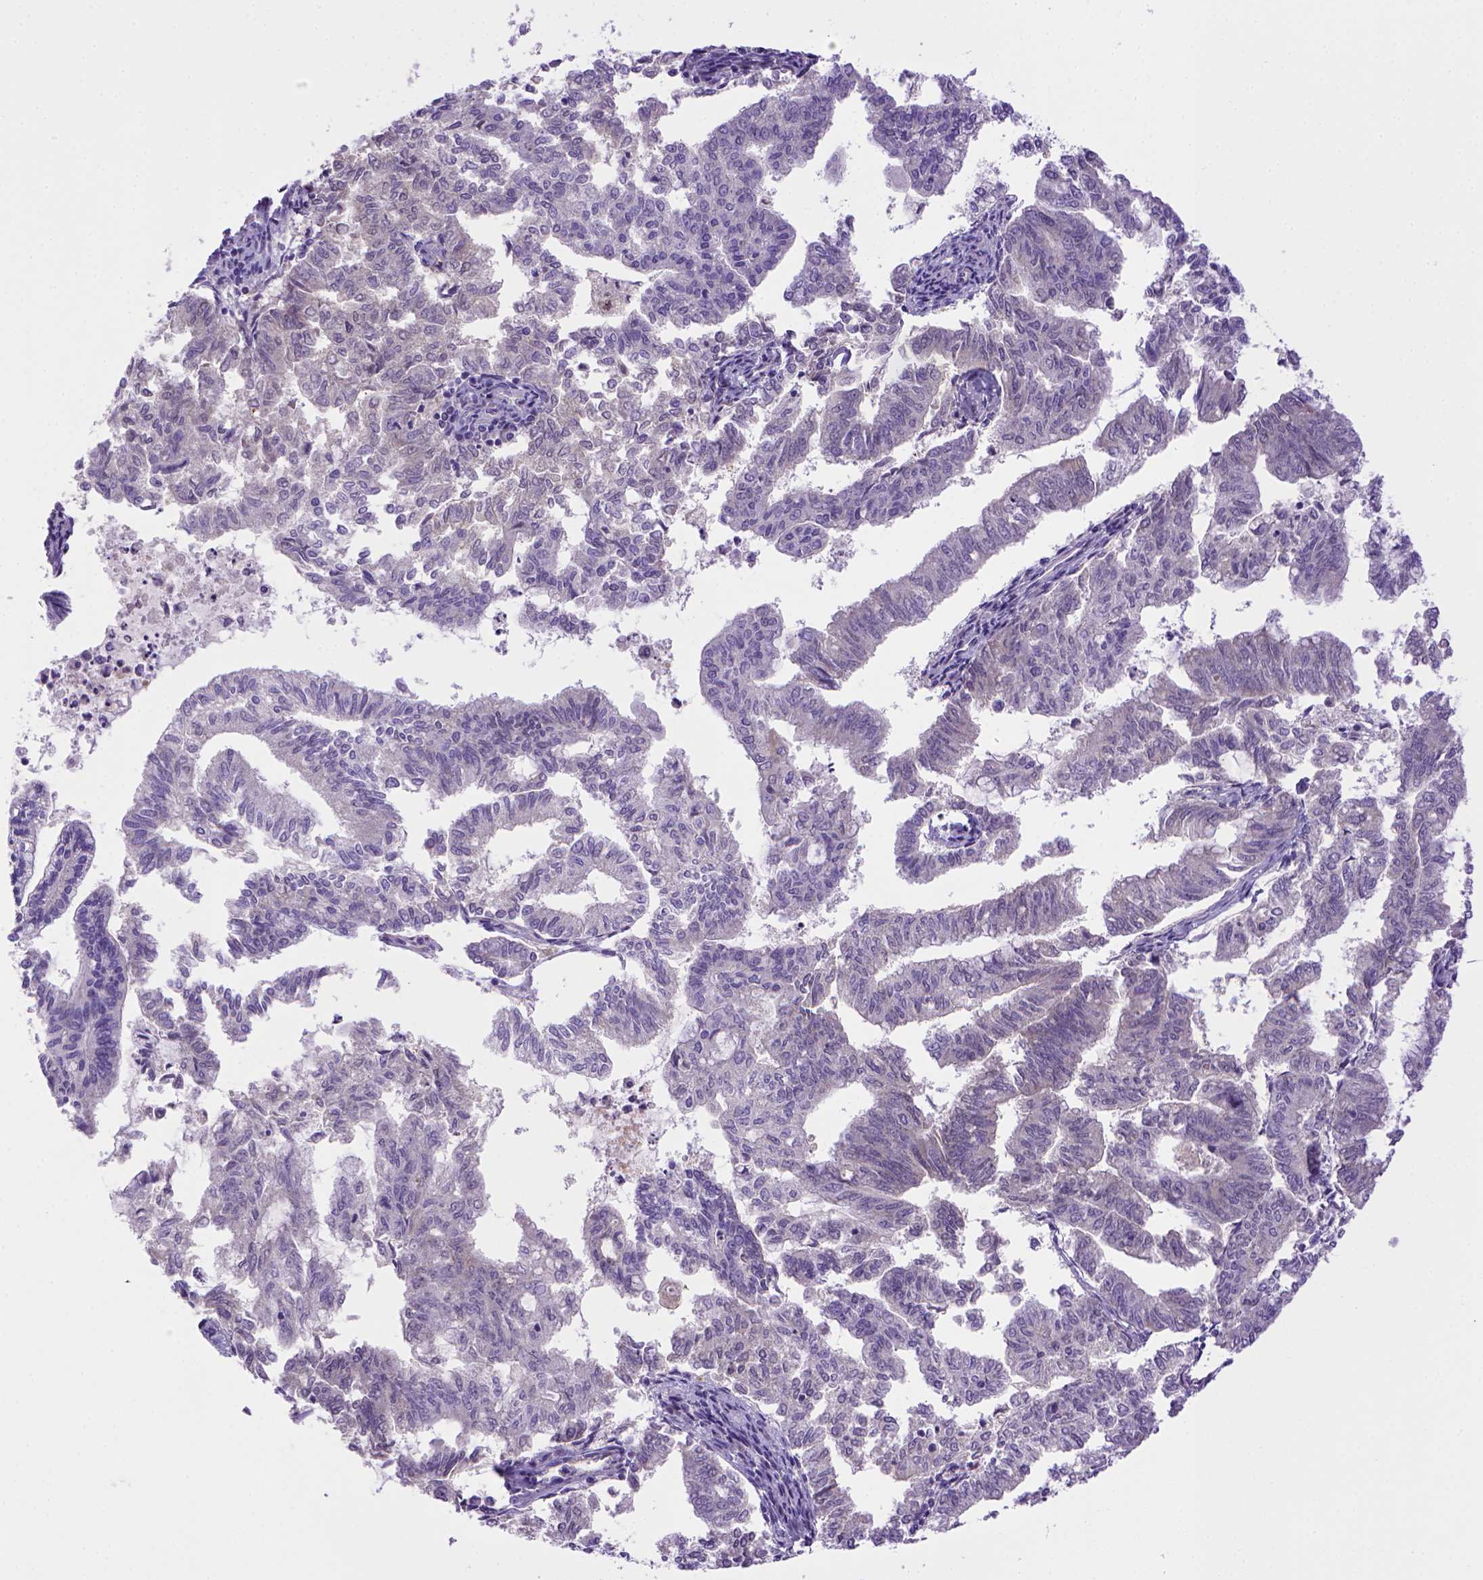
{"staining": {"intensity": "negative", "quantity": "none", "location": "none"}, "tissue": "endometrial cancer", "cell_type": "Tumor cells", "image_type": "cancer", "snomed": [{"axis": "morphology", "description": "Adenocarcinoma, NOS"}, {"axis": "topography", "description": "Endometrium"}], "caption": "Immunohistochemistry of human adenocarcinoma (endometrial) demonstrates no expression in tumor cells.", "gene": "BAAT", "patient": {"sex": "female", "age": 79}}